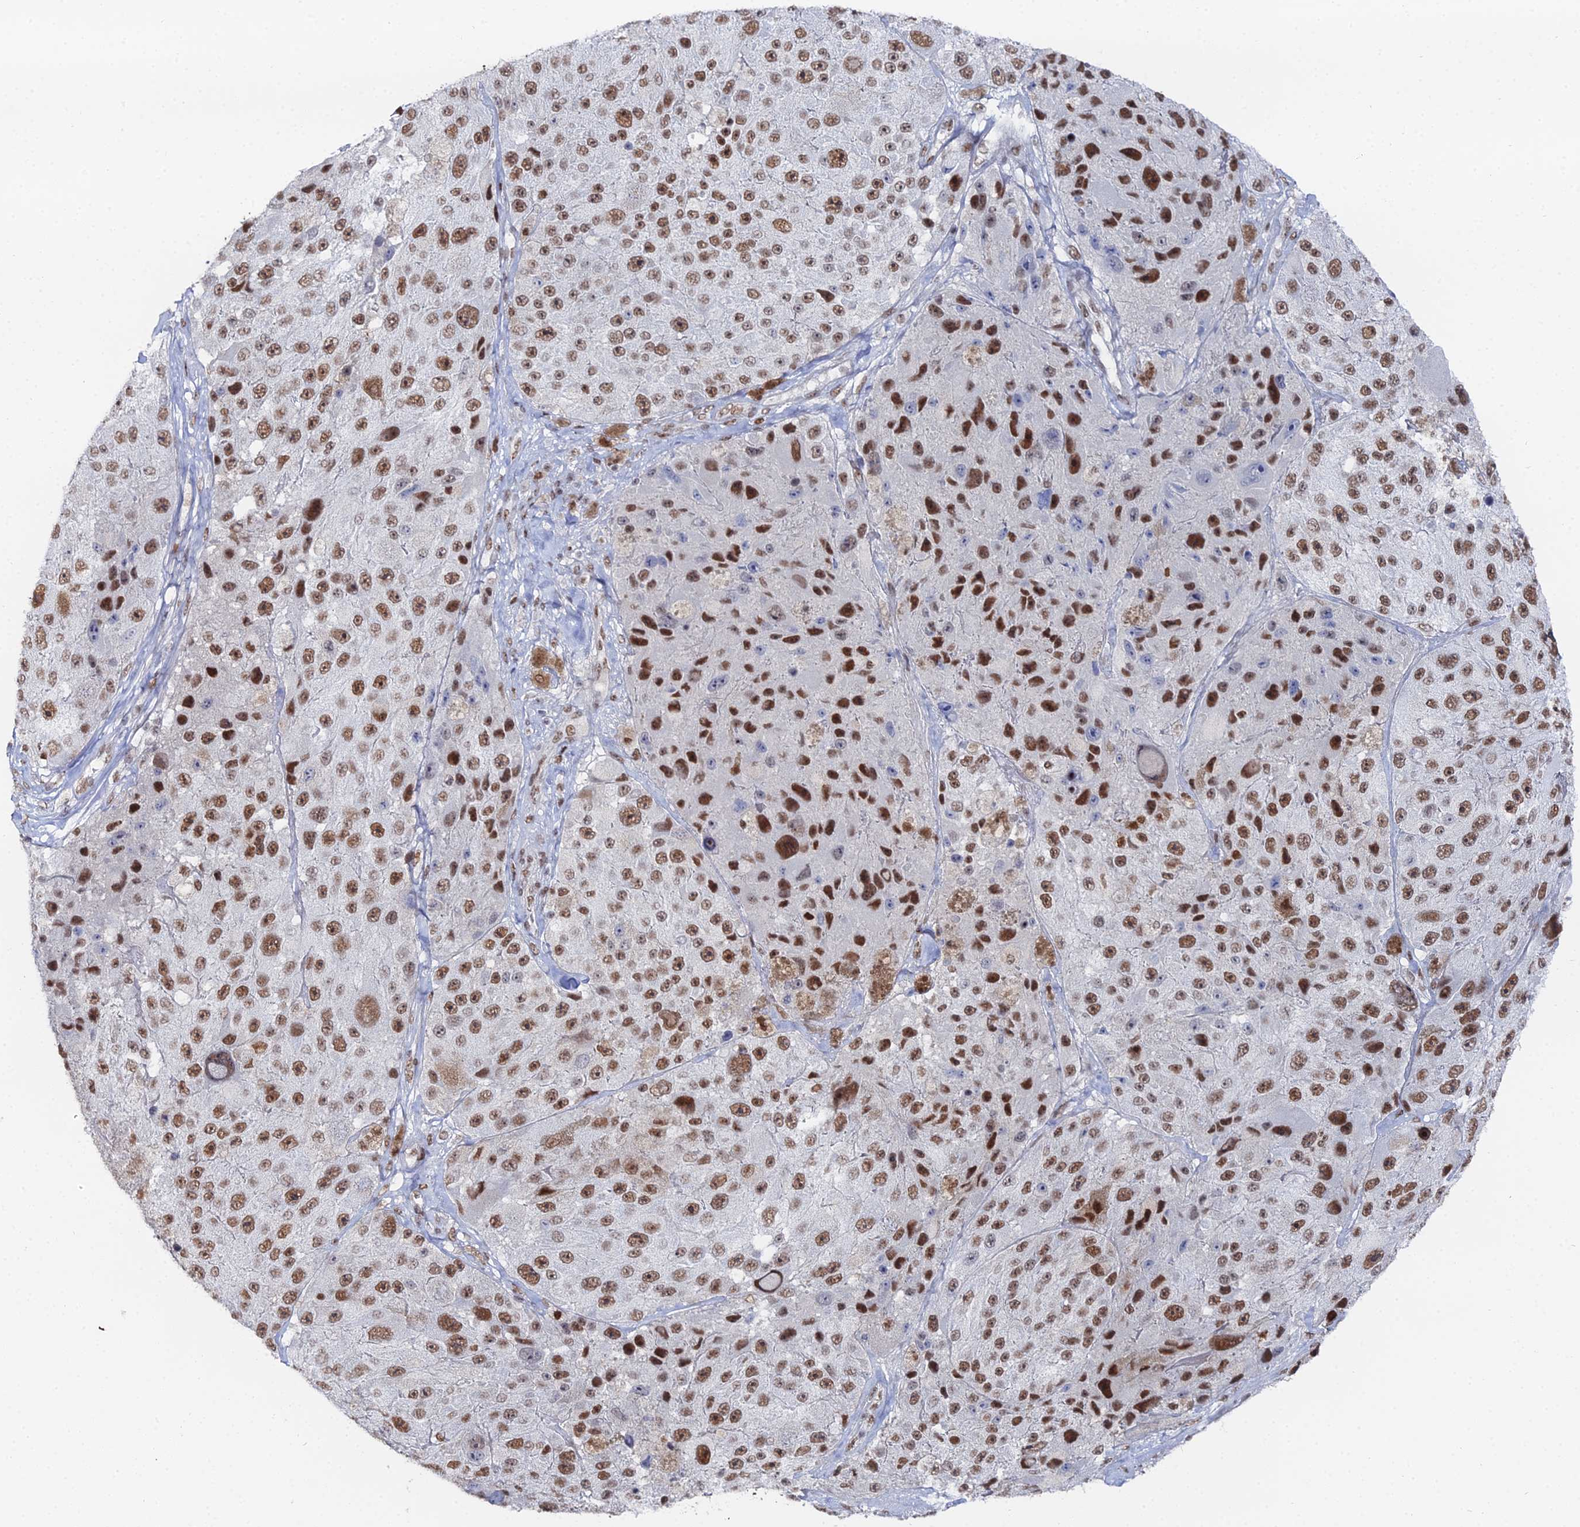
{"staining": {"intensity": "moderate", "quantity": ">75%", "location": "nuclear"}, "tissue": "melanoma", "cell_type": "Tumor cells", "image_type": "cancer", "snomed": [{"axis": "morphology", "description": "Malignant melanoma, Metastatic site"}, {"axis": "topography", "description": "Lymph node"}], "caption": "Protein staining shows moderate nuclear staining in about >75% of tumor cells in malignant melanoma (metastatic site).", "gene": "GSC2", "patient": {"sex": "male", "age": 62}}